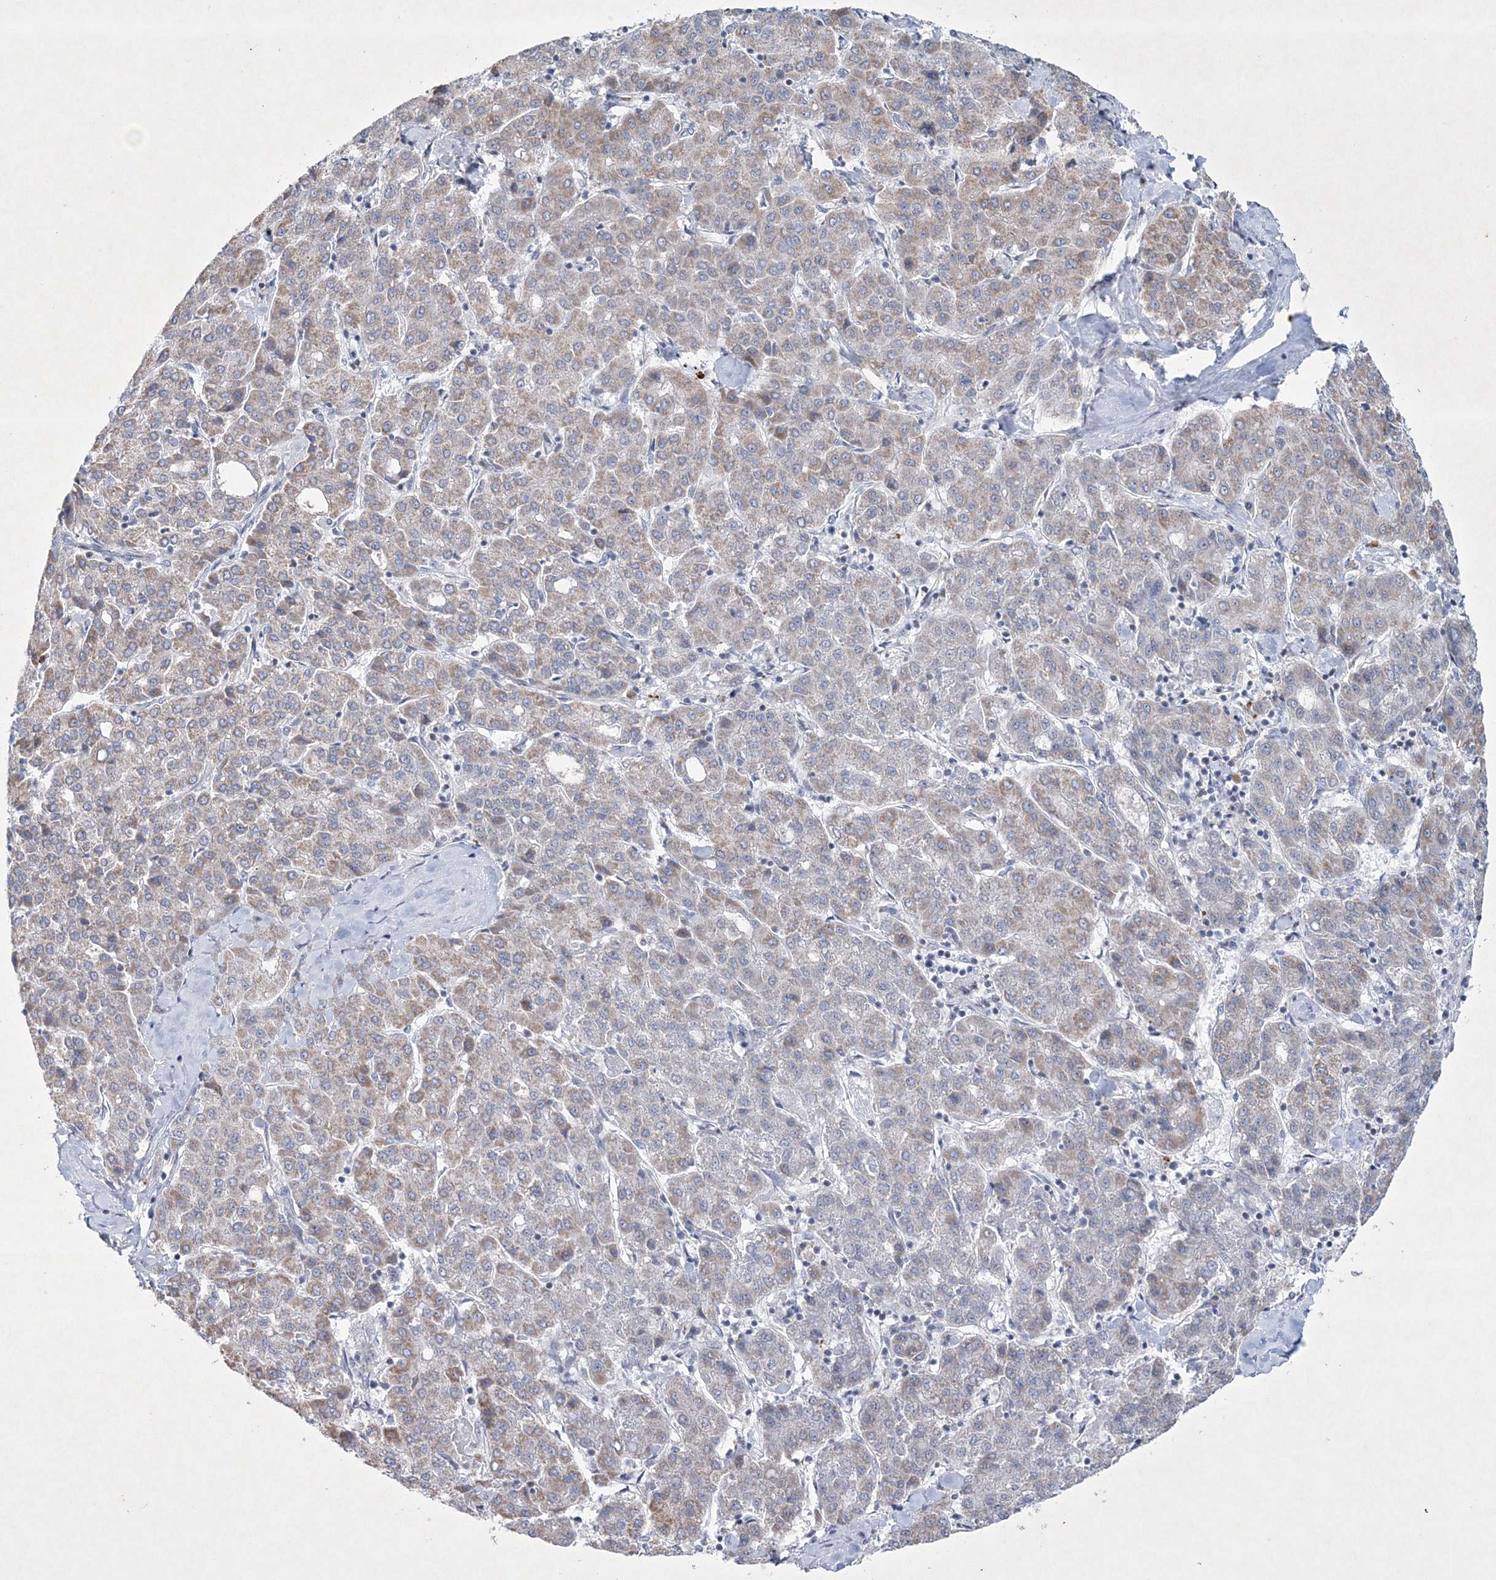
{"staining": {"intensity": "weak", "quantity": ">75%", "location": "cytoplasmic/membranous"}, "tissue": "liver cancer", "cell_type": "Tumor cells", "image_type": "cancer", "snomed": [{"axis": "morphology", "description": "Carcinoma, Hepatocellular, NOS"}, {"axis": "topography", "description": "Liver"}], "caption": "Immunohistochemistry (IHC) micrograph of neoplastic tissue: human hepatocellular carcinoma (liver) stained using IHC demonstrates low levels of weak protein expression localized specifically in the cytoplasmic/membranous of tumor cells, appearing as a cytoplasmic/membranous brown color.", "gene": "CES4A", "patient": {"sex": "male", "age": 65}}